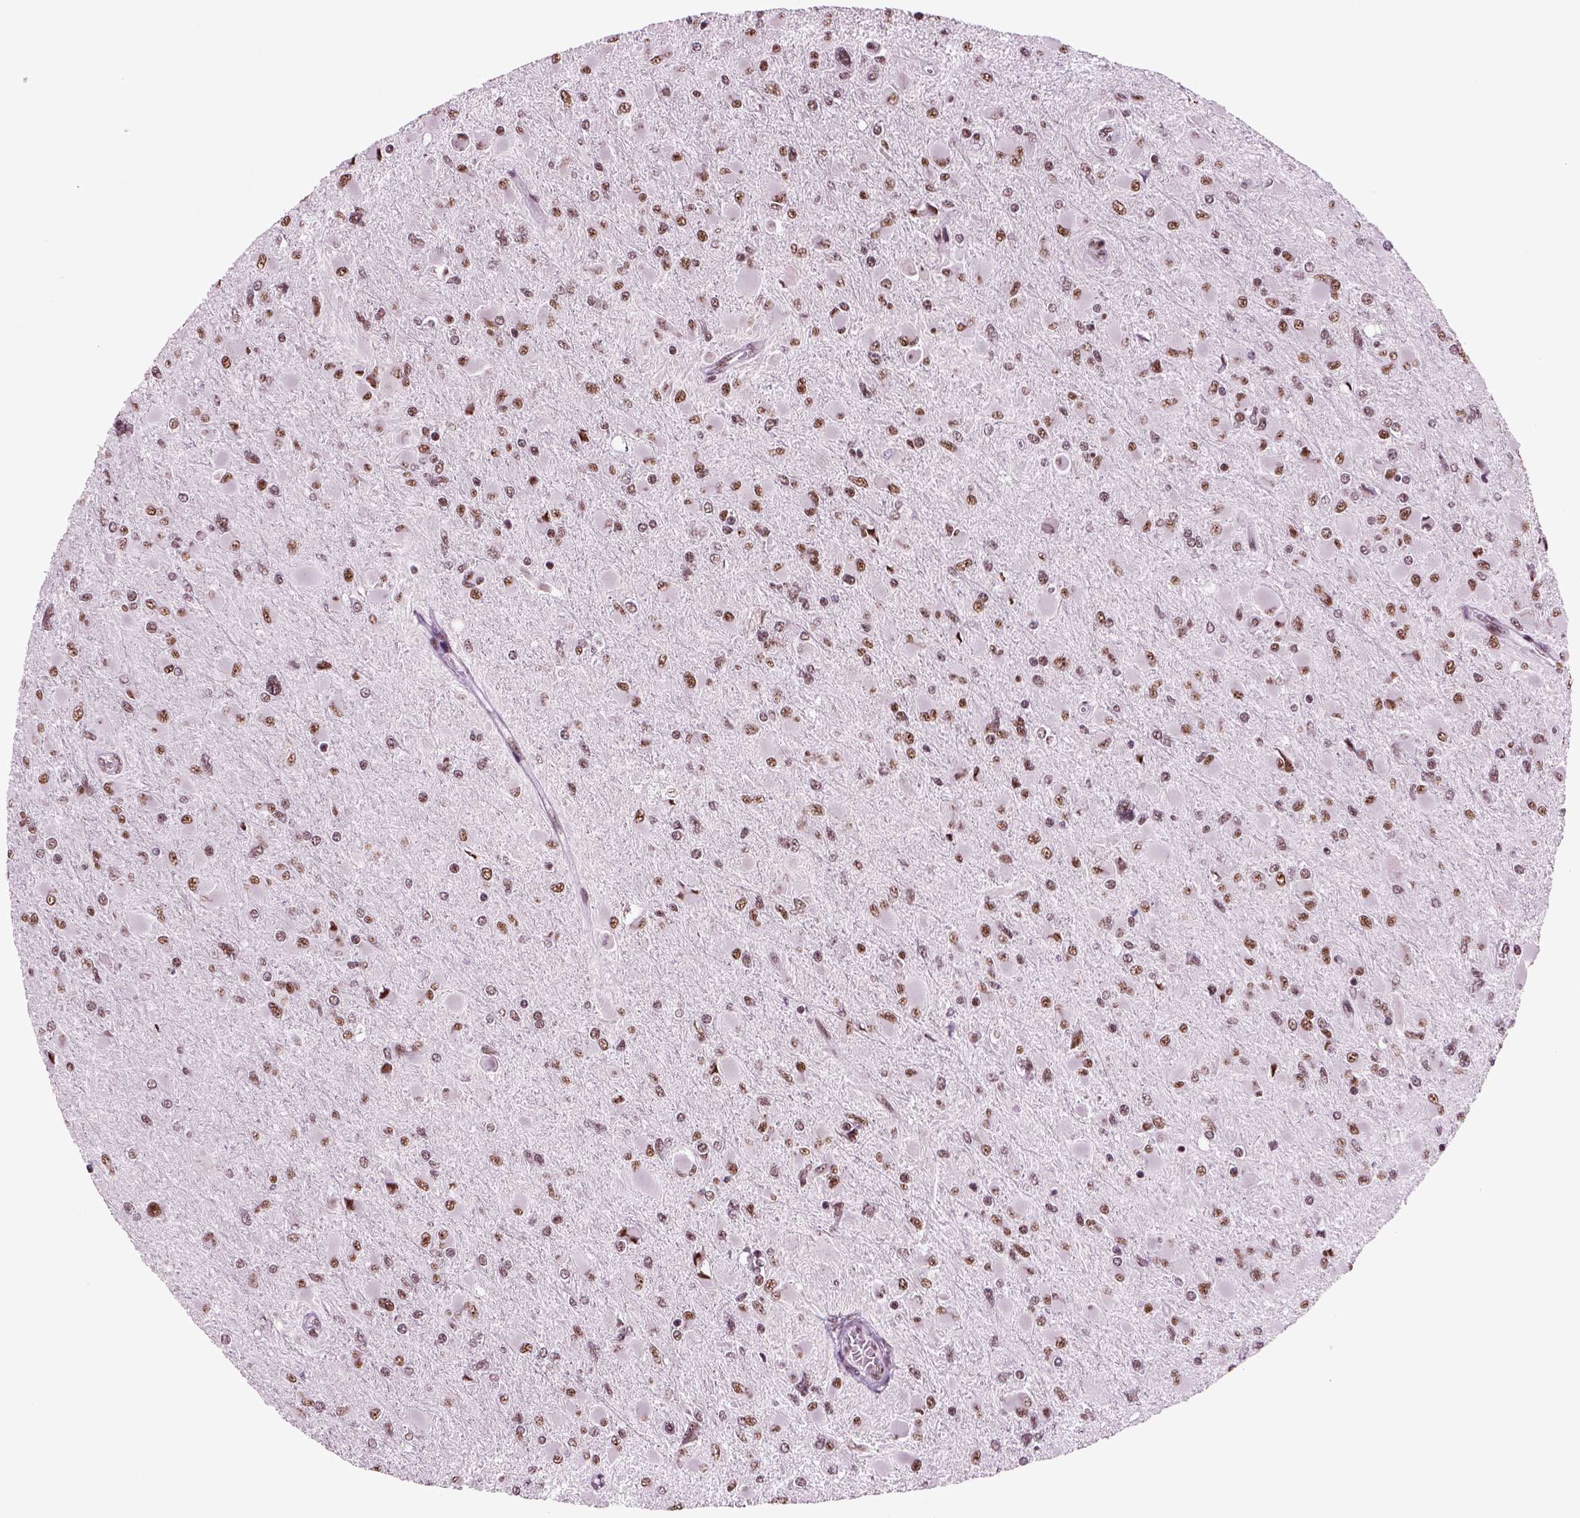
{"staining": {"intensity": "moderate", "quantity": ">75%", "location": "nuclear"}, "tissue": "glioma", "cell_type": "Tumor cells", "image_type": "cancer", "snomed": [{"axis": "morphology", "description": "Glioma, malignant, High grade"}, {"axis": "topography", "description": "Cerebral cortex"}], "caption": "Human malignant glioma (high-grade) stained for a protein (brown) displays moderate nuclear positive expression in about >75% of tumor cells.", "gene": "RCOR3", "patient": {"sex": "female", "age": 36}}